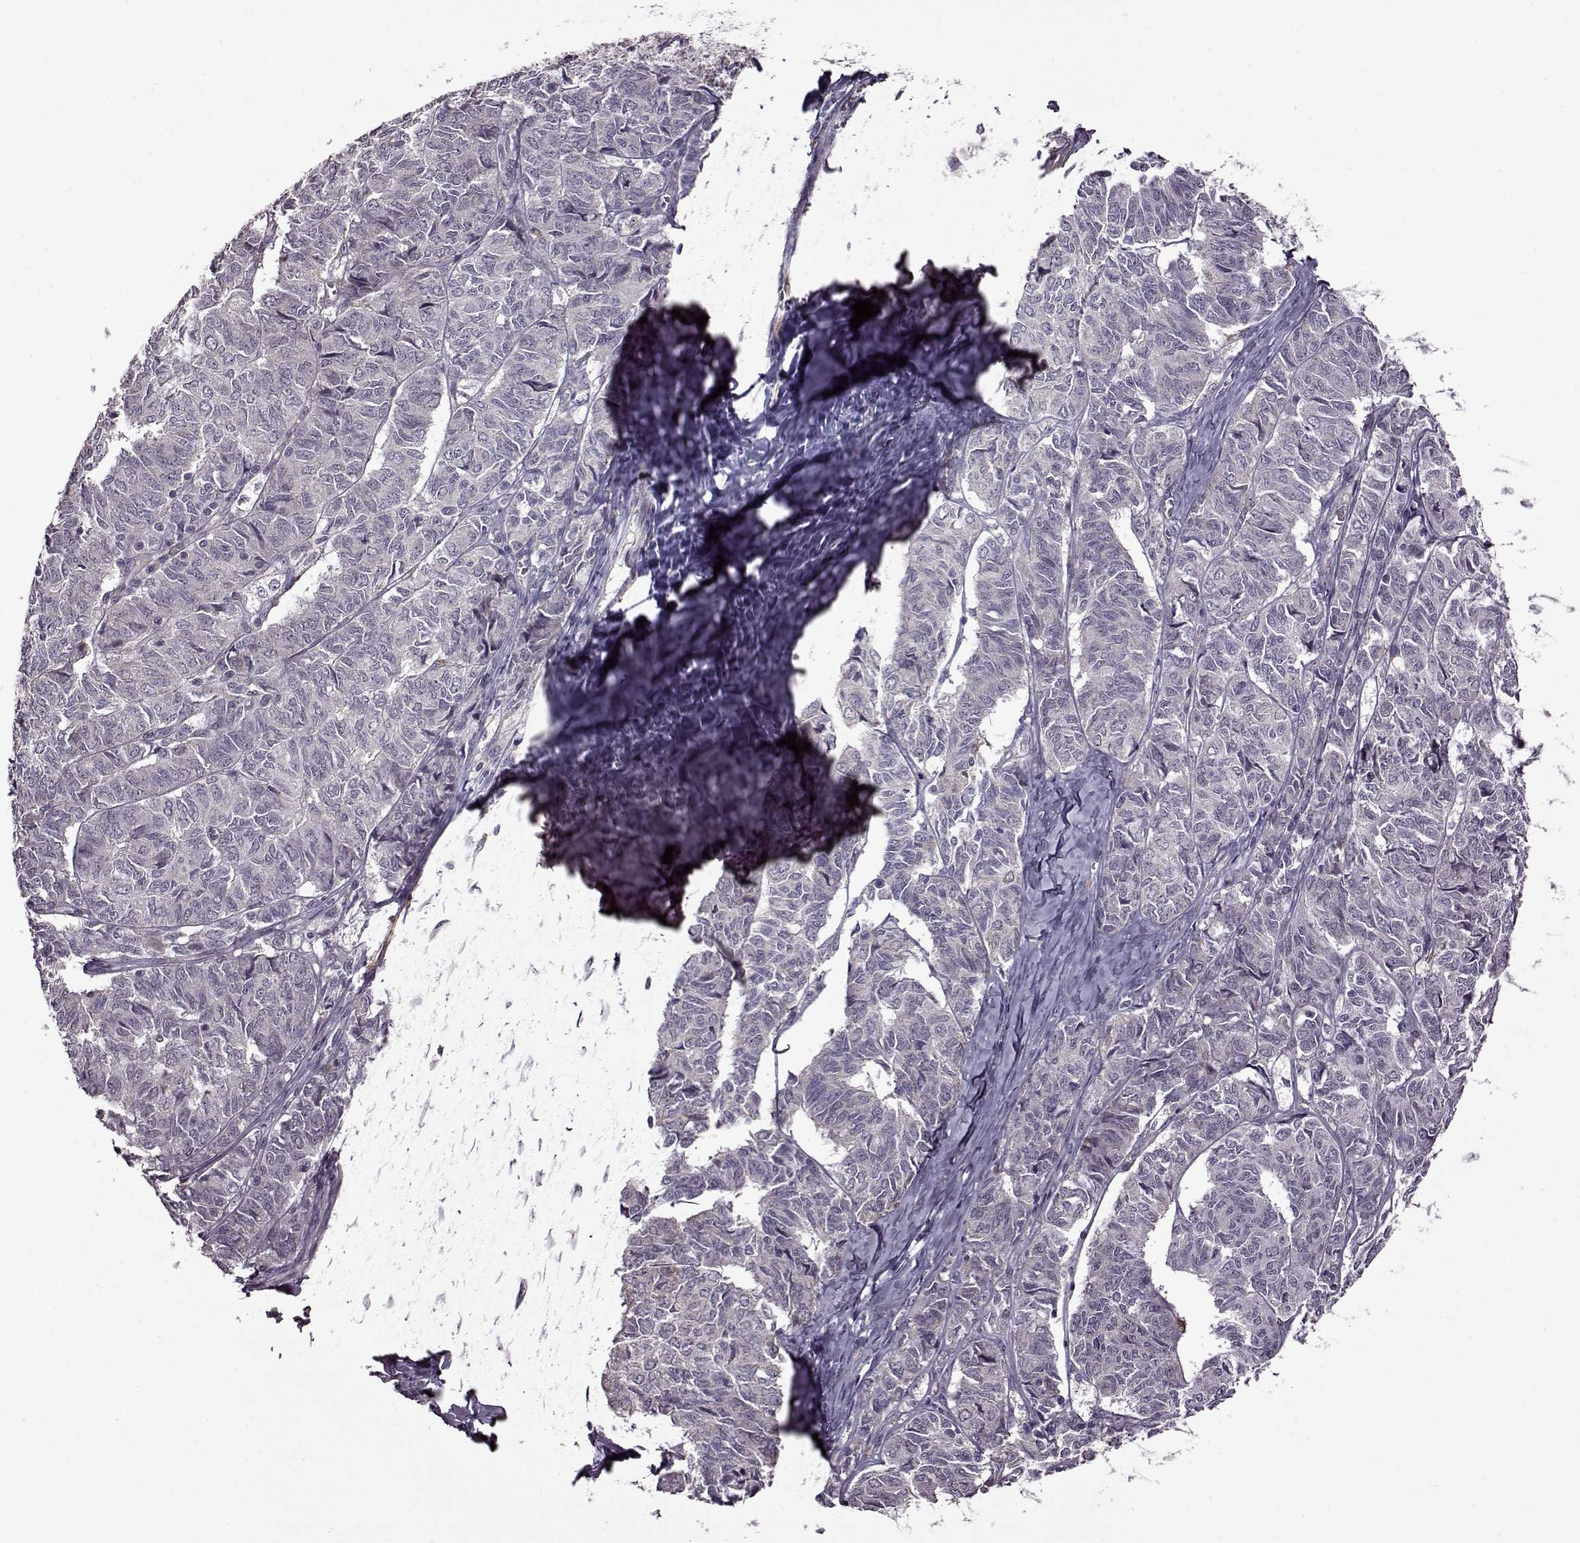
{"staining": {"intensity": "negative", "quantity": "none", "location": "none"}, "tissue": "ovarian cancer", "cell_type": "Tumor cells", "image_type": "cancer", "snomed": [{"axis": "morphology", "description": "Carcinoma, endometroid"}, {"axis": "topography", "description": "Ovary"}], "caption": "There is no significant positivity in tumor cells of ovarian endometroid carcinoma.", "gene": "MTSS1", "patient": {"sex": "female", "age": 80}}